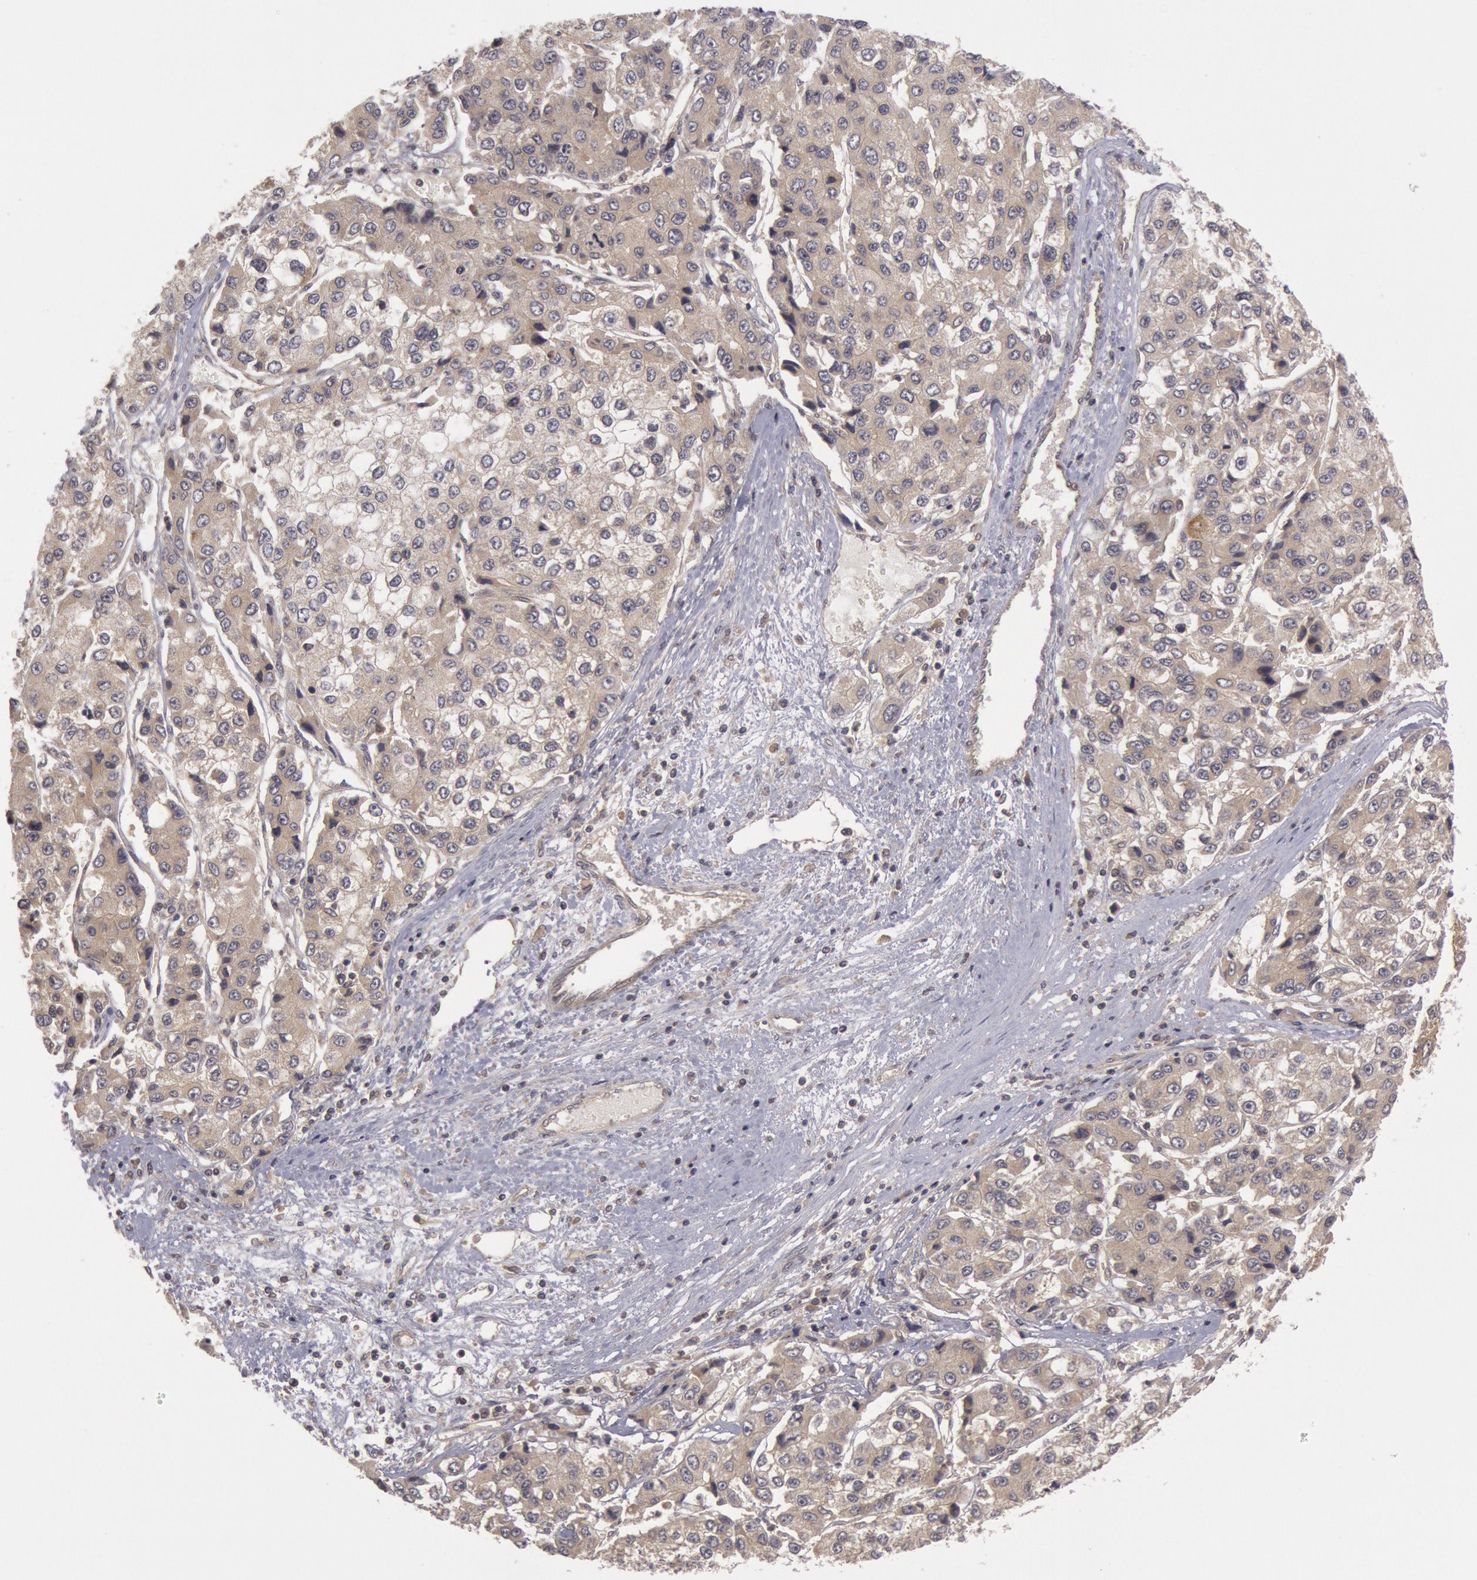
{"staining": {"intensity": "moderate", "quantity": ">75%", "location": "cytoplasmic/membranous"}, "tissue": "liver cancer", "cell_type": "Tumor cells", "image_type": "cancer", "snomed": [{"axis": "morphology", "description": "Carcinoma, Hepatocellular, NOS"}, {"axis": "topography", "description": "Liver"}], "caption": "Protein staining by immunohistochemistry (IHC) reveals moderate cytoplasmic/membranous expression in approximately >75% of tumor cells in hepatocellular carcinoma (liver). The staining was performed using DAB (3,3'-diaminobenzidine), with brown indicating positive protein expression. Nuclei are stained blue with hematoxylin.", "gene": "BRAF", "patient": {"sex": "female", "age": 66}}